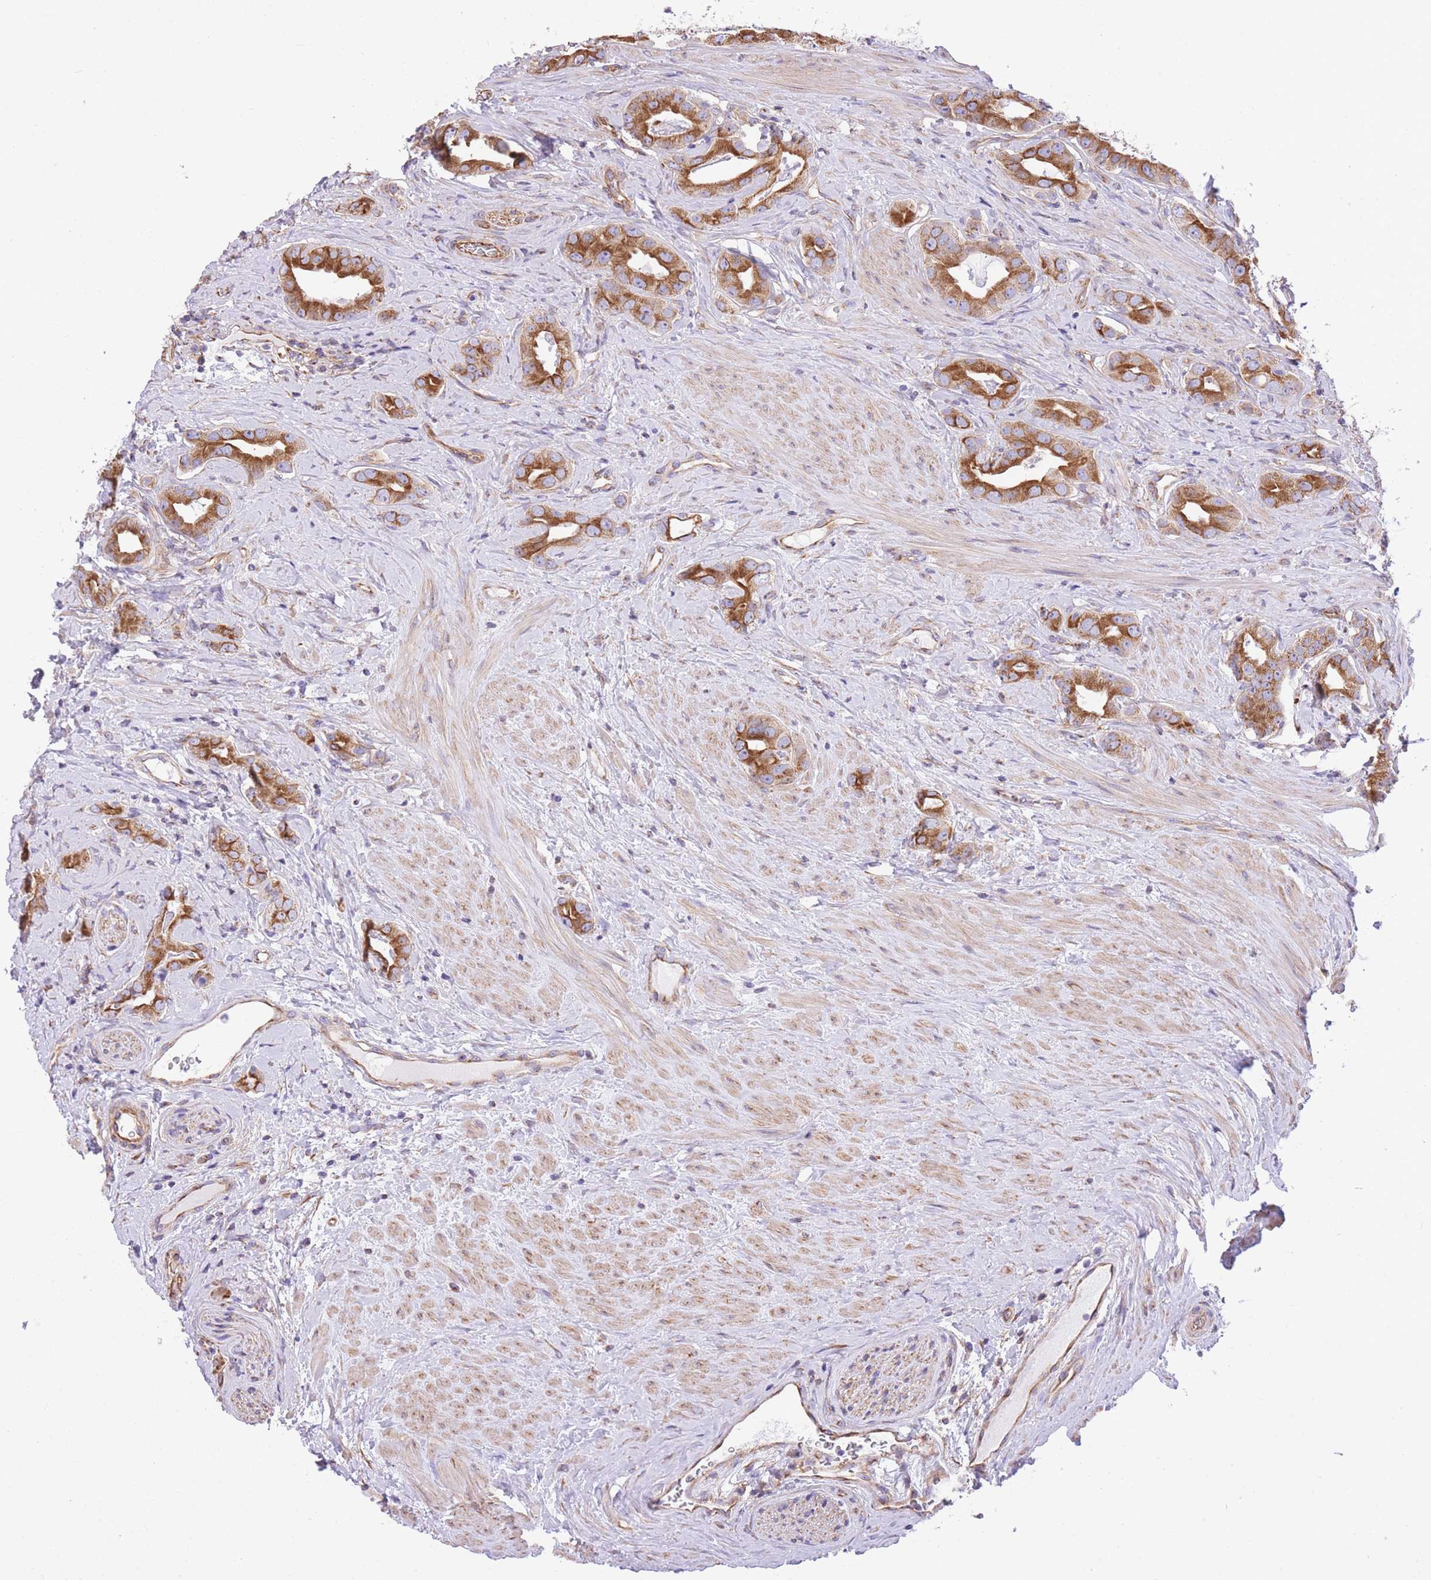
{"staining": {"intensity": "moderate", "quantity": ">75%", "location": "cytoplasmic/membranous"}, "tissue": "prostate cancer", "cell_type": "Tumor cells", "image_type": "cancer", "snomed": [{"axis": "morphology", "description": "Adenocarcinoma, High grade"}, {"axis": "topography", "description": "Prostate"}], "caption": "Immunohistochemical staining of prostate adenocarcinoma (high-grade) displays medium levels of moderate cytoplasmic/membranous staining in about >75% of tumor cells.", "gene": "RHOU", "patient": {"sex": "male", "age": 63}}